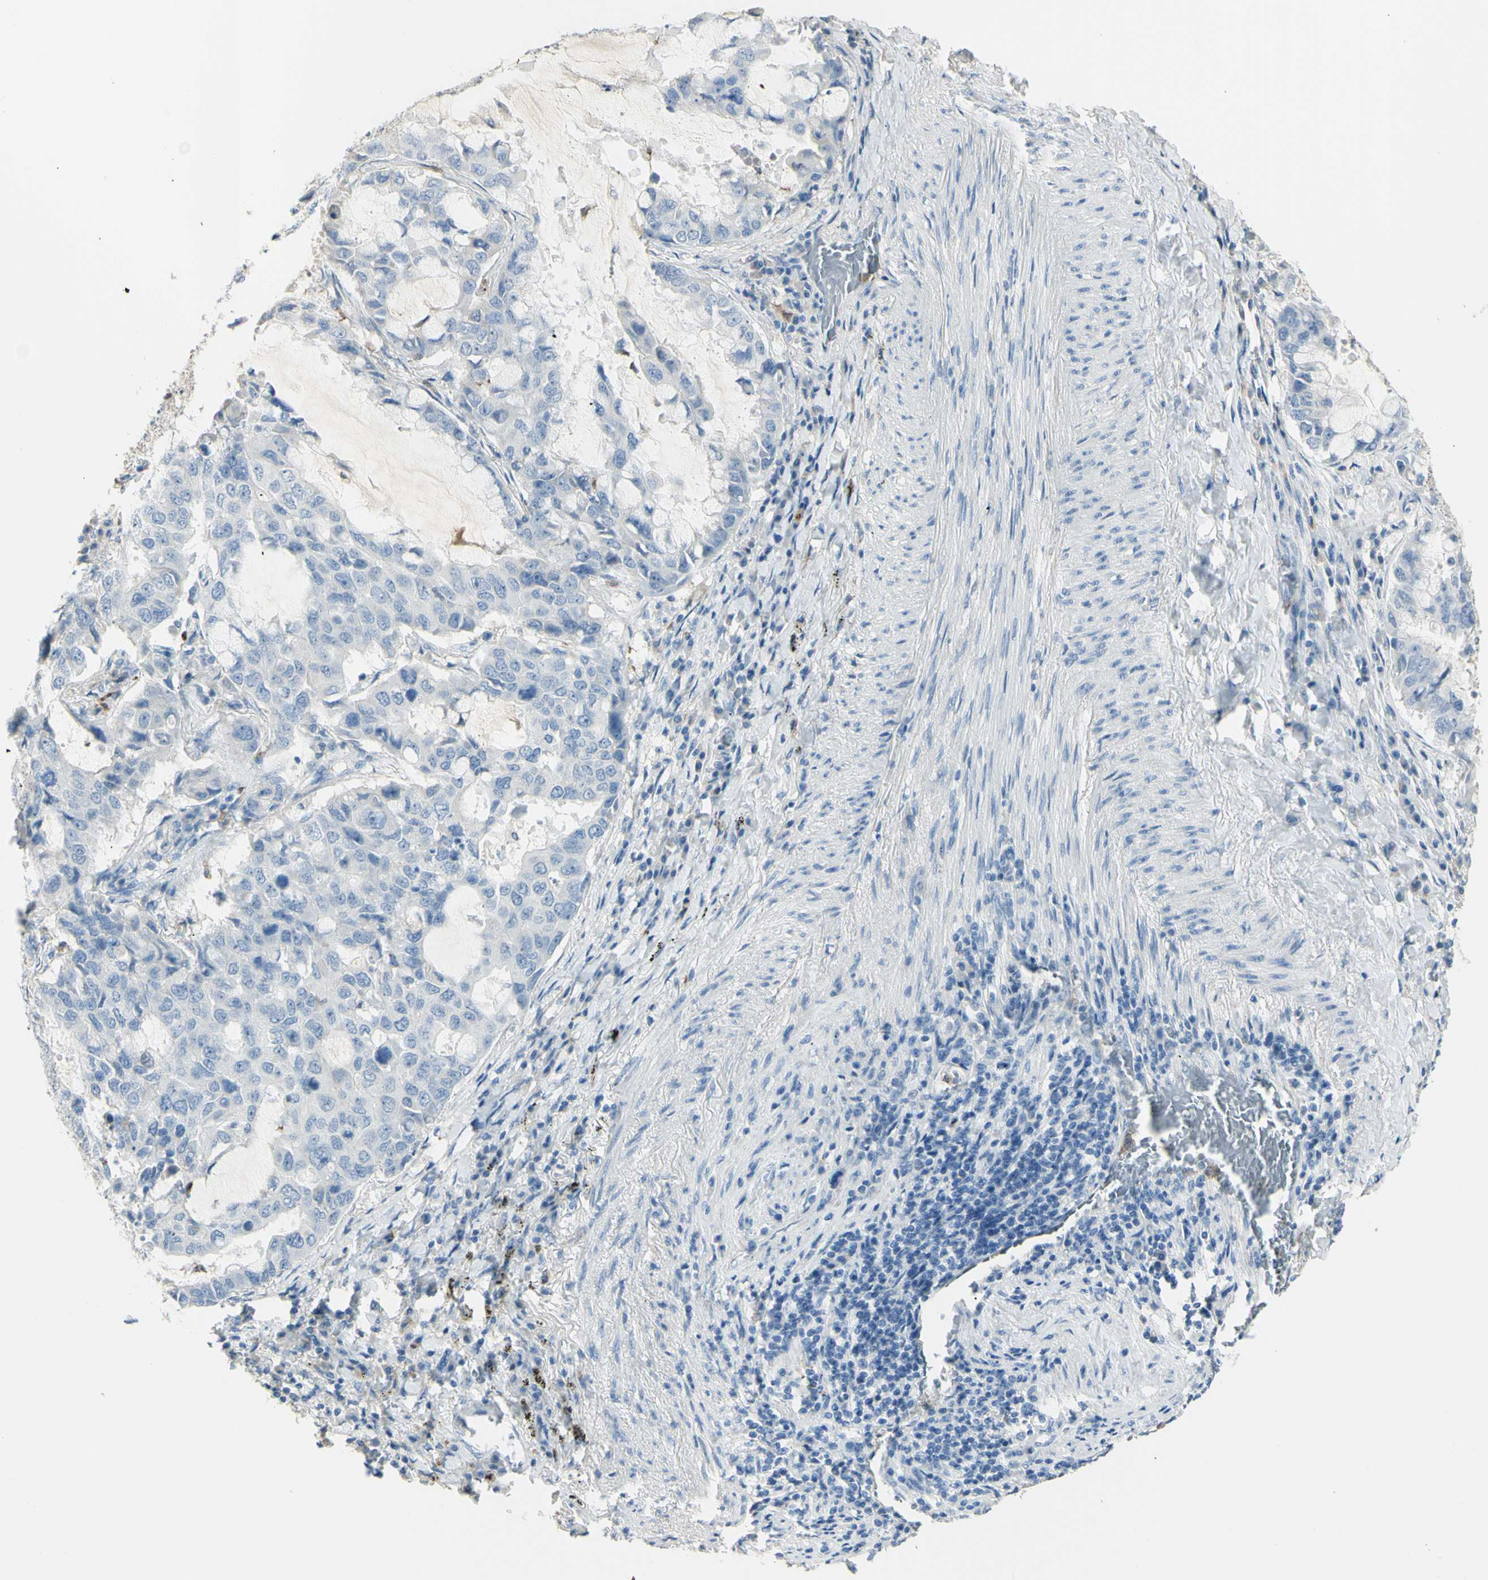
{"staining": {"intensity": "negative", "quantity": "none", "location": "none"}, "tissue": "lung cancer", "cell_type": "Tumor cells", "image_type": "cancer", "snomed": [{"axis": "morphology", "description": "Adenocarcinoma, NOS"}, {"axis": "topography", "description": "Lung"}], "caption": "Histopathology image shows no significant protein expression in tumor cells of lung cancer.", "gene": "ZNF557", "patient": {"sex": "male", "age": 64}}